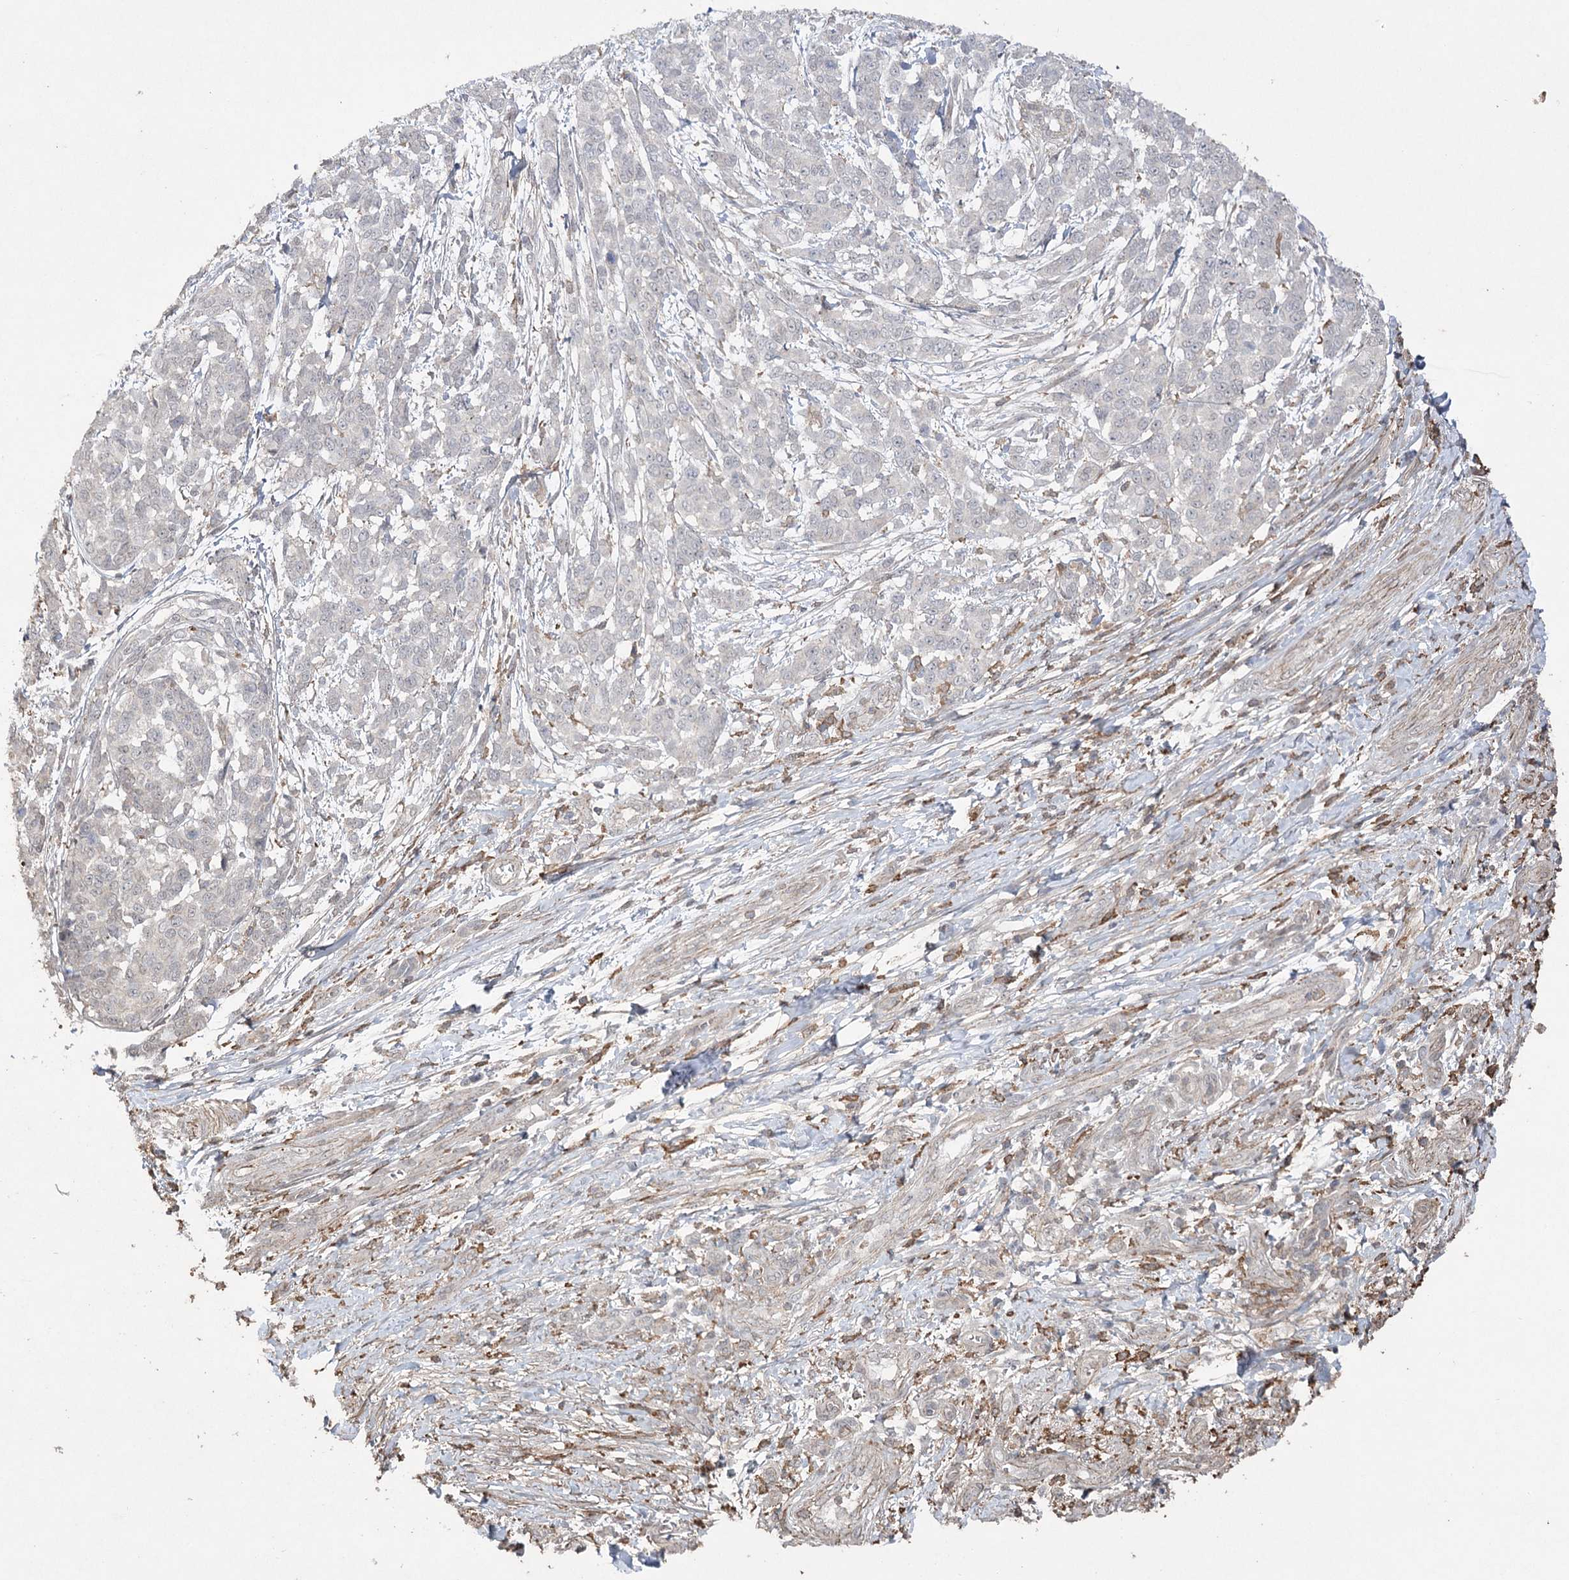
{"staining": {"intensity": "negative", "quantity": "none", "location": "none"}, "tissue": "melanoma", "cell_type": "Tumor cells", "image_type": "cancer", "snomed": [{"axis": "morphology", "description": "Malignant melanoma, NOS"}, {"axis": "topography", "description": "Skin"}], "caption": "High magnification brightfield microscopy of melanoma stained with DAB (brown) and counterstained with hematoxylin (blue): tumor cells show no significant staining.", "gene": "OBSL1", "patient": {"sex": "male", "age": 49}}